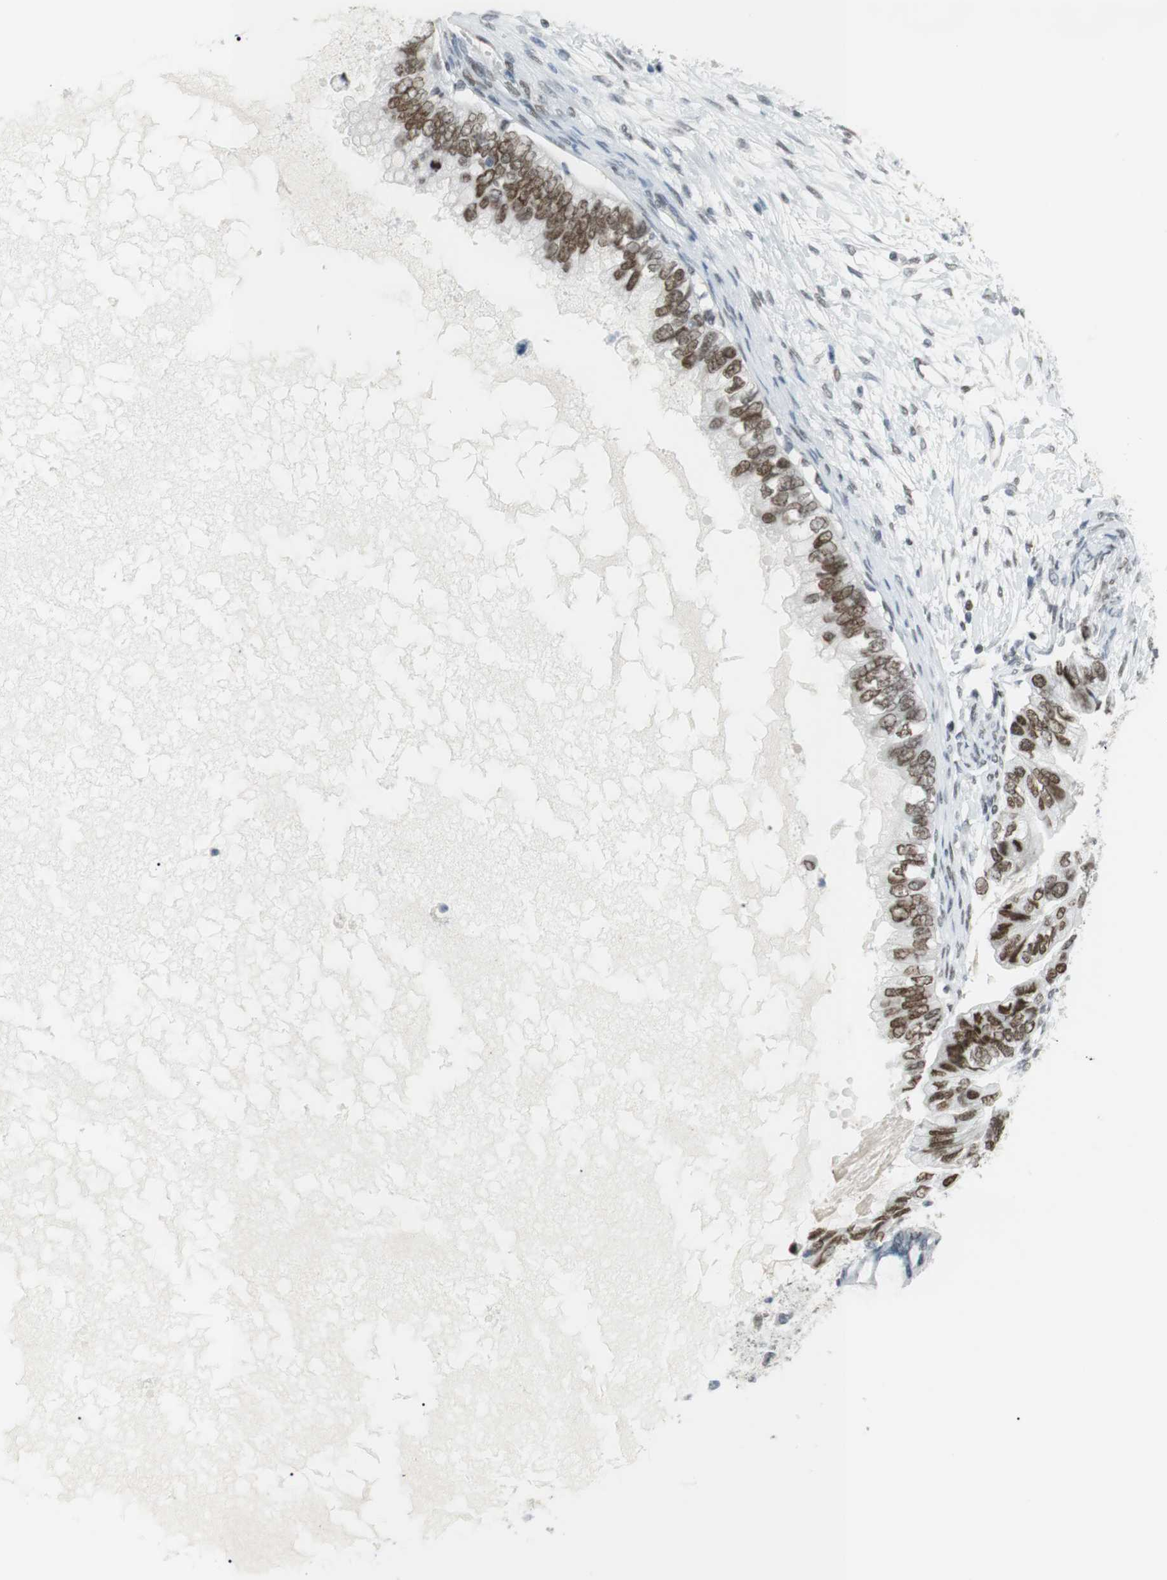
{"staining": {"intensity": "strong", "quantity": ">75%", "location": "nuclear"}, "tissue": "ovarian cancer", "cell_type": "Tumor cells", "image_type": "cancer", "snomed": [{"axis": "morphology", "description": "Cystadenocarcinoma, mucinous, NOS"}, {"axis": "topography", "description": "Ovary"}], "caption": "Immunohistochemical staining of human ovarian cancer shows strong nuclear protein expression in approximately >75% of tumor cells.", "gene": "BMI1", "patient": {"sex": "female", "age": 80}}